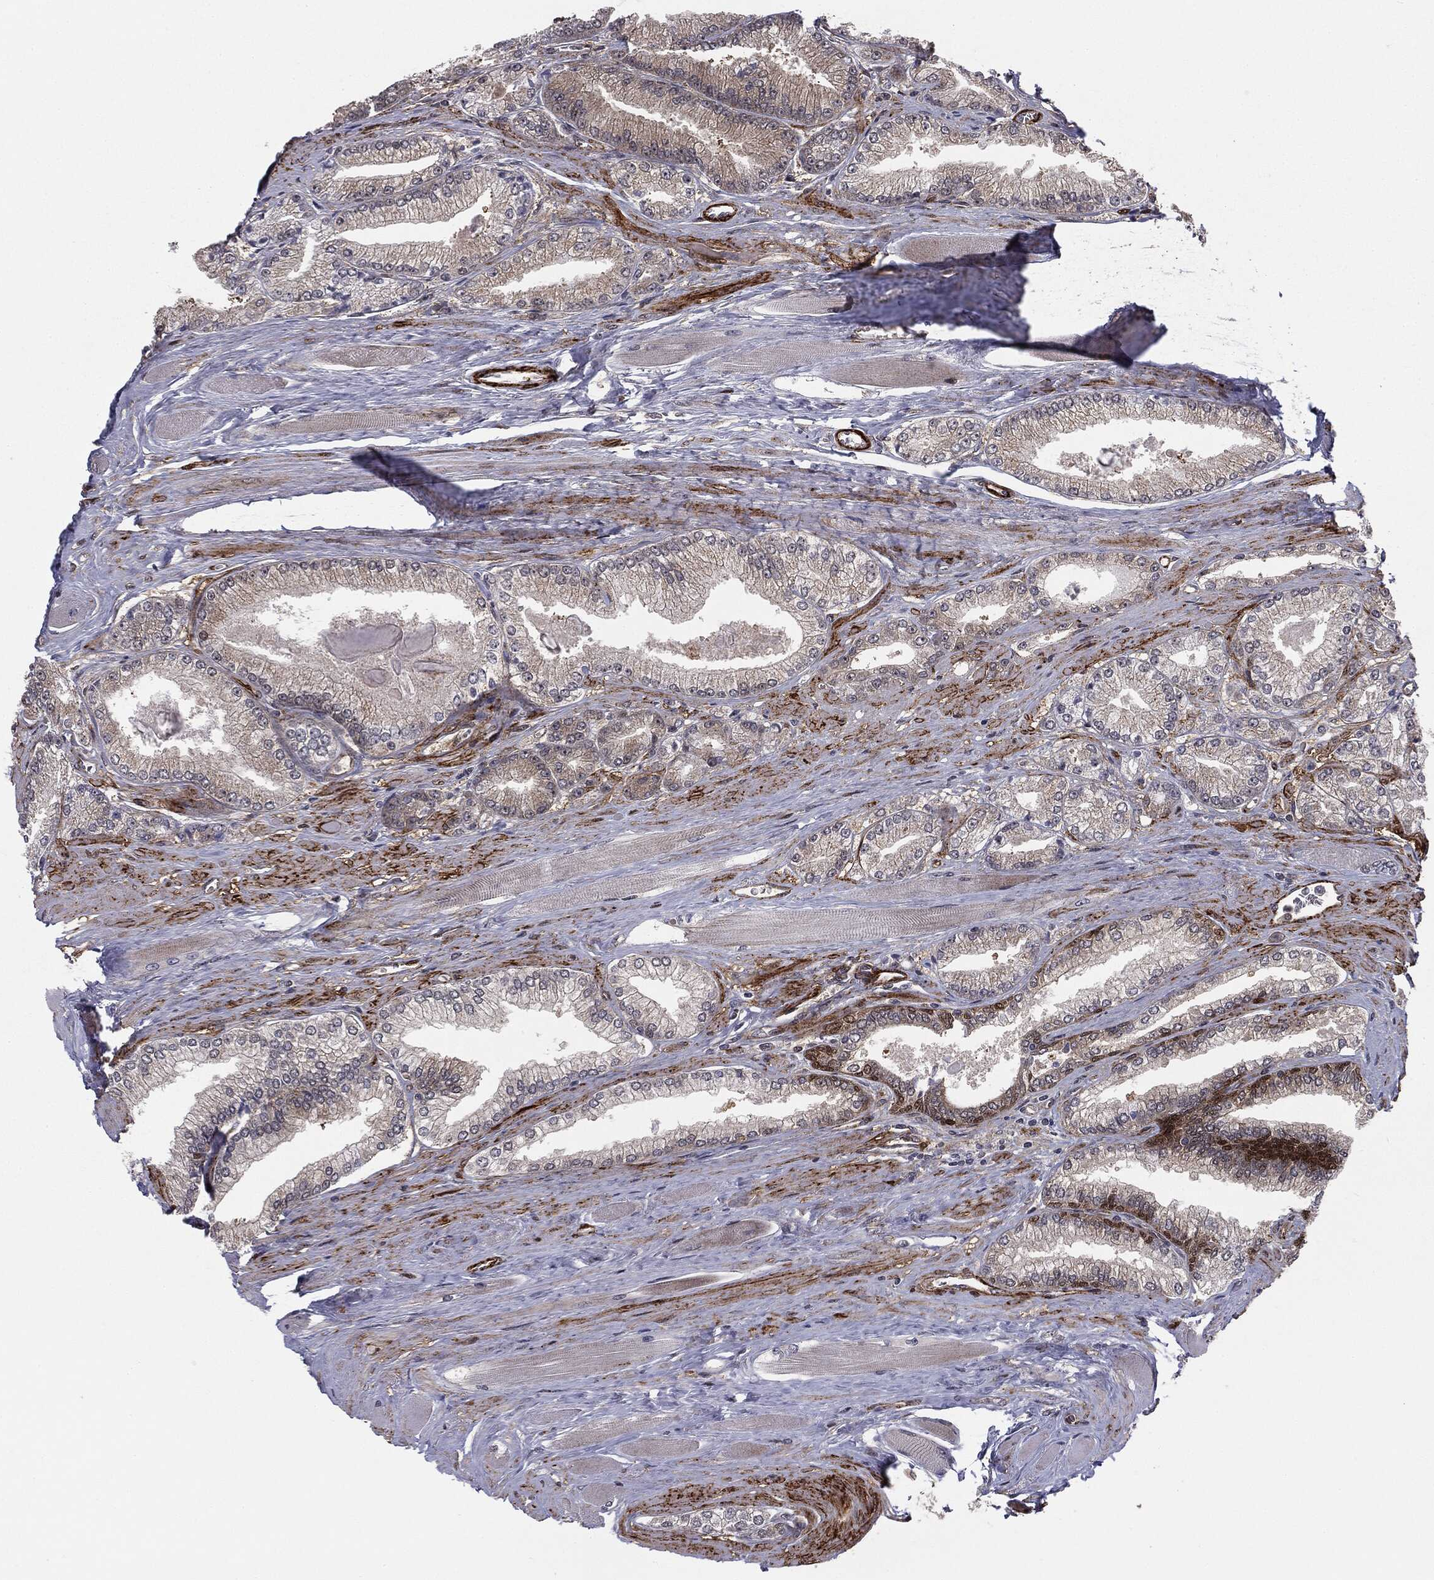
{"staining": {"intensity": "negative", "quantity": "none", "location": "none"}, "tissue": "prostate cancer", "cell_type": "Tumor cells", "image_type": "cancer", "snomed": [{"axis": "morphology", "description": "Adenocarcinoma, Low grade"}, {"axis": "topography", "description": "Prostate"}], "caption": "Immunohistochemistry micrograph of neoplastic tissue: human prostate cancer (adenocarcinoma (low-grade)) stained with DAB (3,3'-diaminobenzidine) shows no significant protein staining in tumor cells.", "gene": "PTEN", "patient": {"sex": "male", "age": 67}}